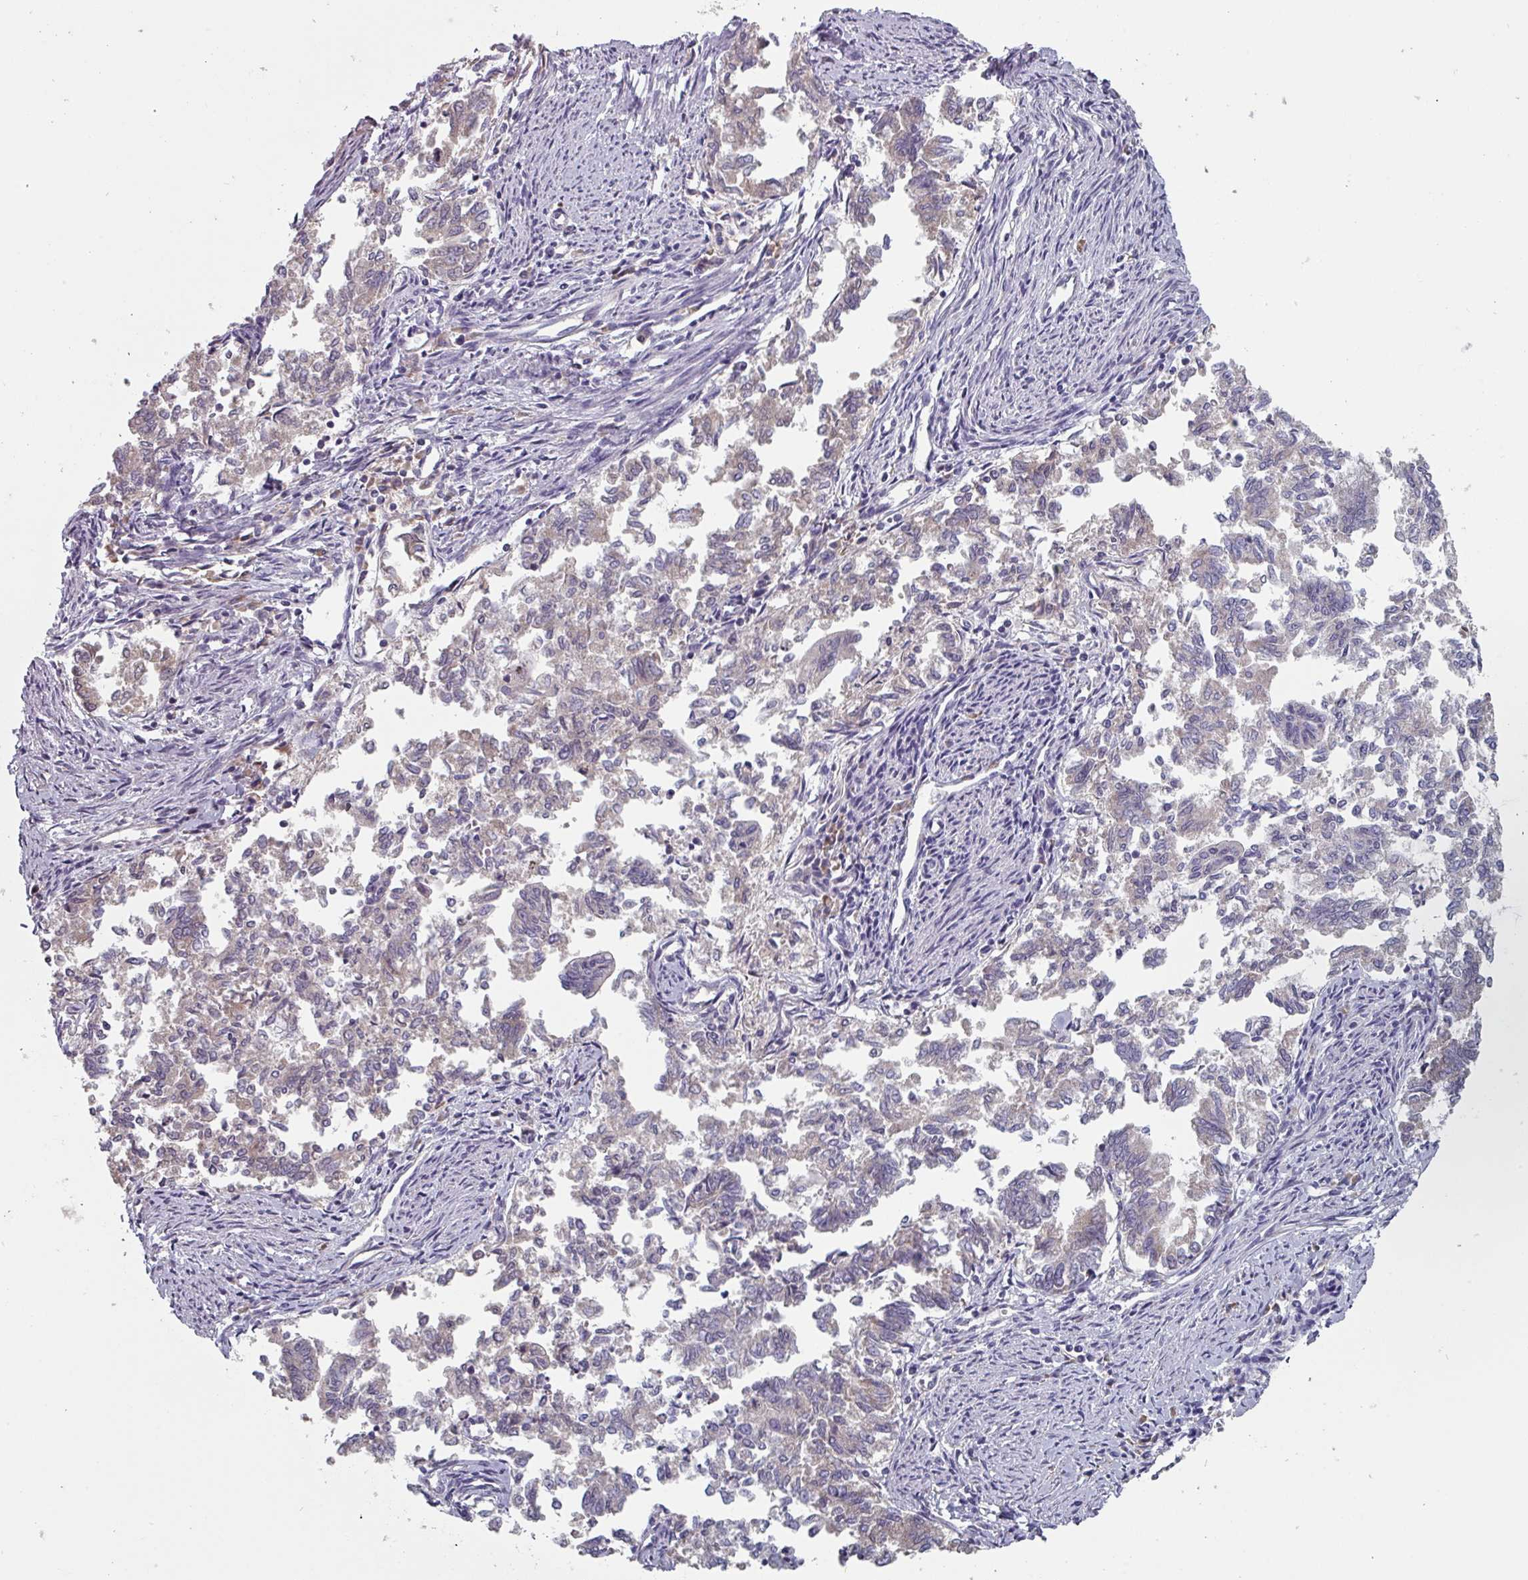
{"staining": {"intensity": "negative", "quantity": "none", "location": "none"}, "tissue": "endometrial cancer", "cell_type": "Tumor cells", "image_type": "cancer", "snomed": [{"axis": "morphology", "description": "Adenocarcinoma, NOS"}, {"axis": "topography", "description": "Endometrium"}], "caption": "Human endometrial cancer stained for a protein using immunohistochemistry exhibits no expression in tumor cells.", "gene": "PRAMEF8", "patient": {"sex": "female", "age": 79}}